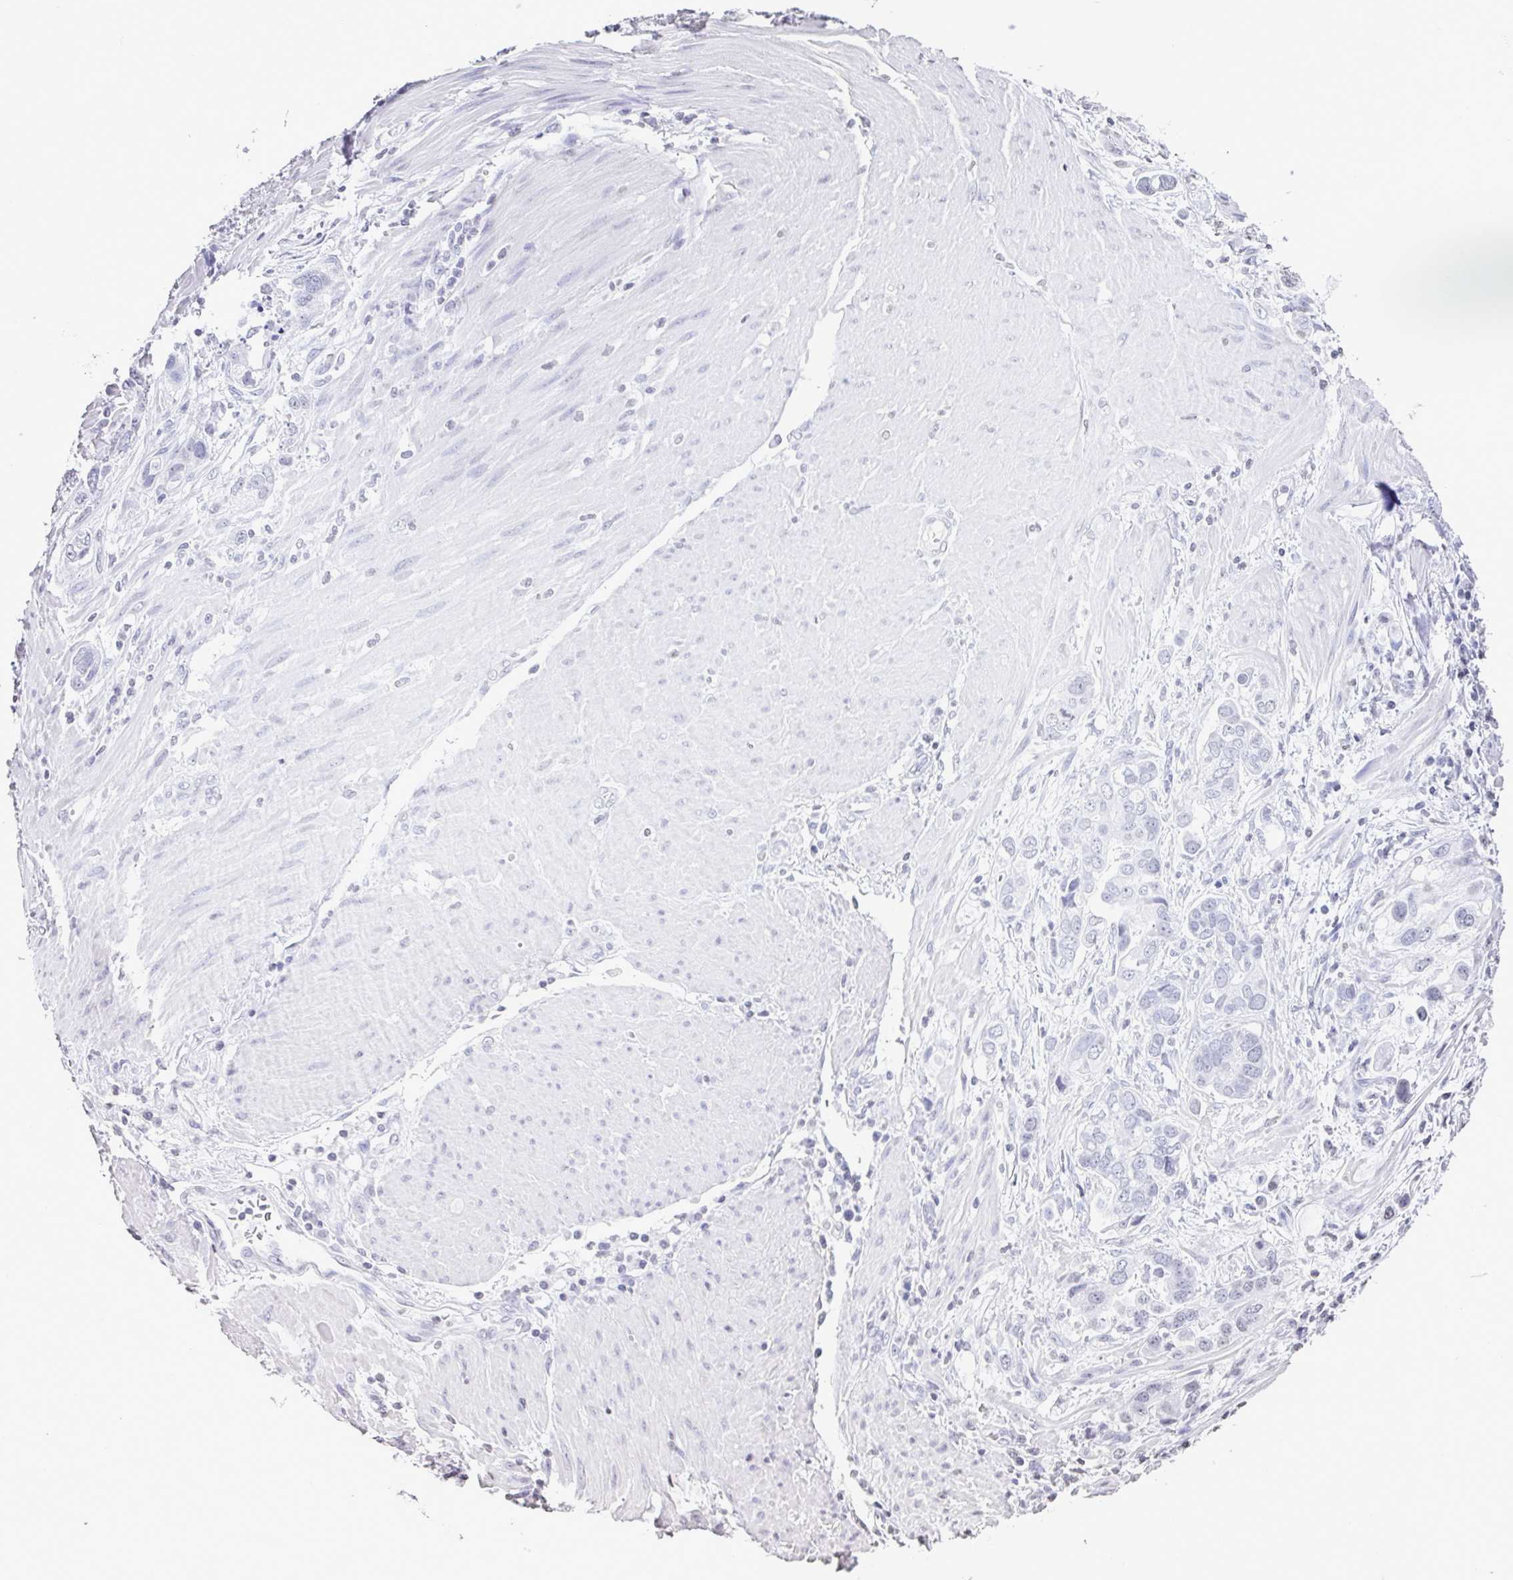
{"staining": {"intensity": "negative", "quantity": "none", "location": "none"}, "tissue": "stomach cancer", "cell_type": "Tumor cells", "image_type": "cancer", "snomed": [{"axis": "morphology", "description": "Adenocarcinoma, NOS"}, {"axis": "topography", "description": "Stomach, lower"}], "caption": "This photomicrograph is of adenocarcinoma (stomach) stained with IHC to label a protein in brown with the nuclei are counter-stained blue. There is no staining in tumor cells. The staining is performed using DAB brown chromogen with nuclei counter-stained in using hematoxylin.", "gene": "VCY1B", "patient": {"sex": "female", "age": 93}}